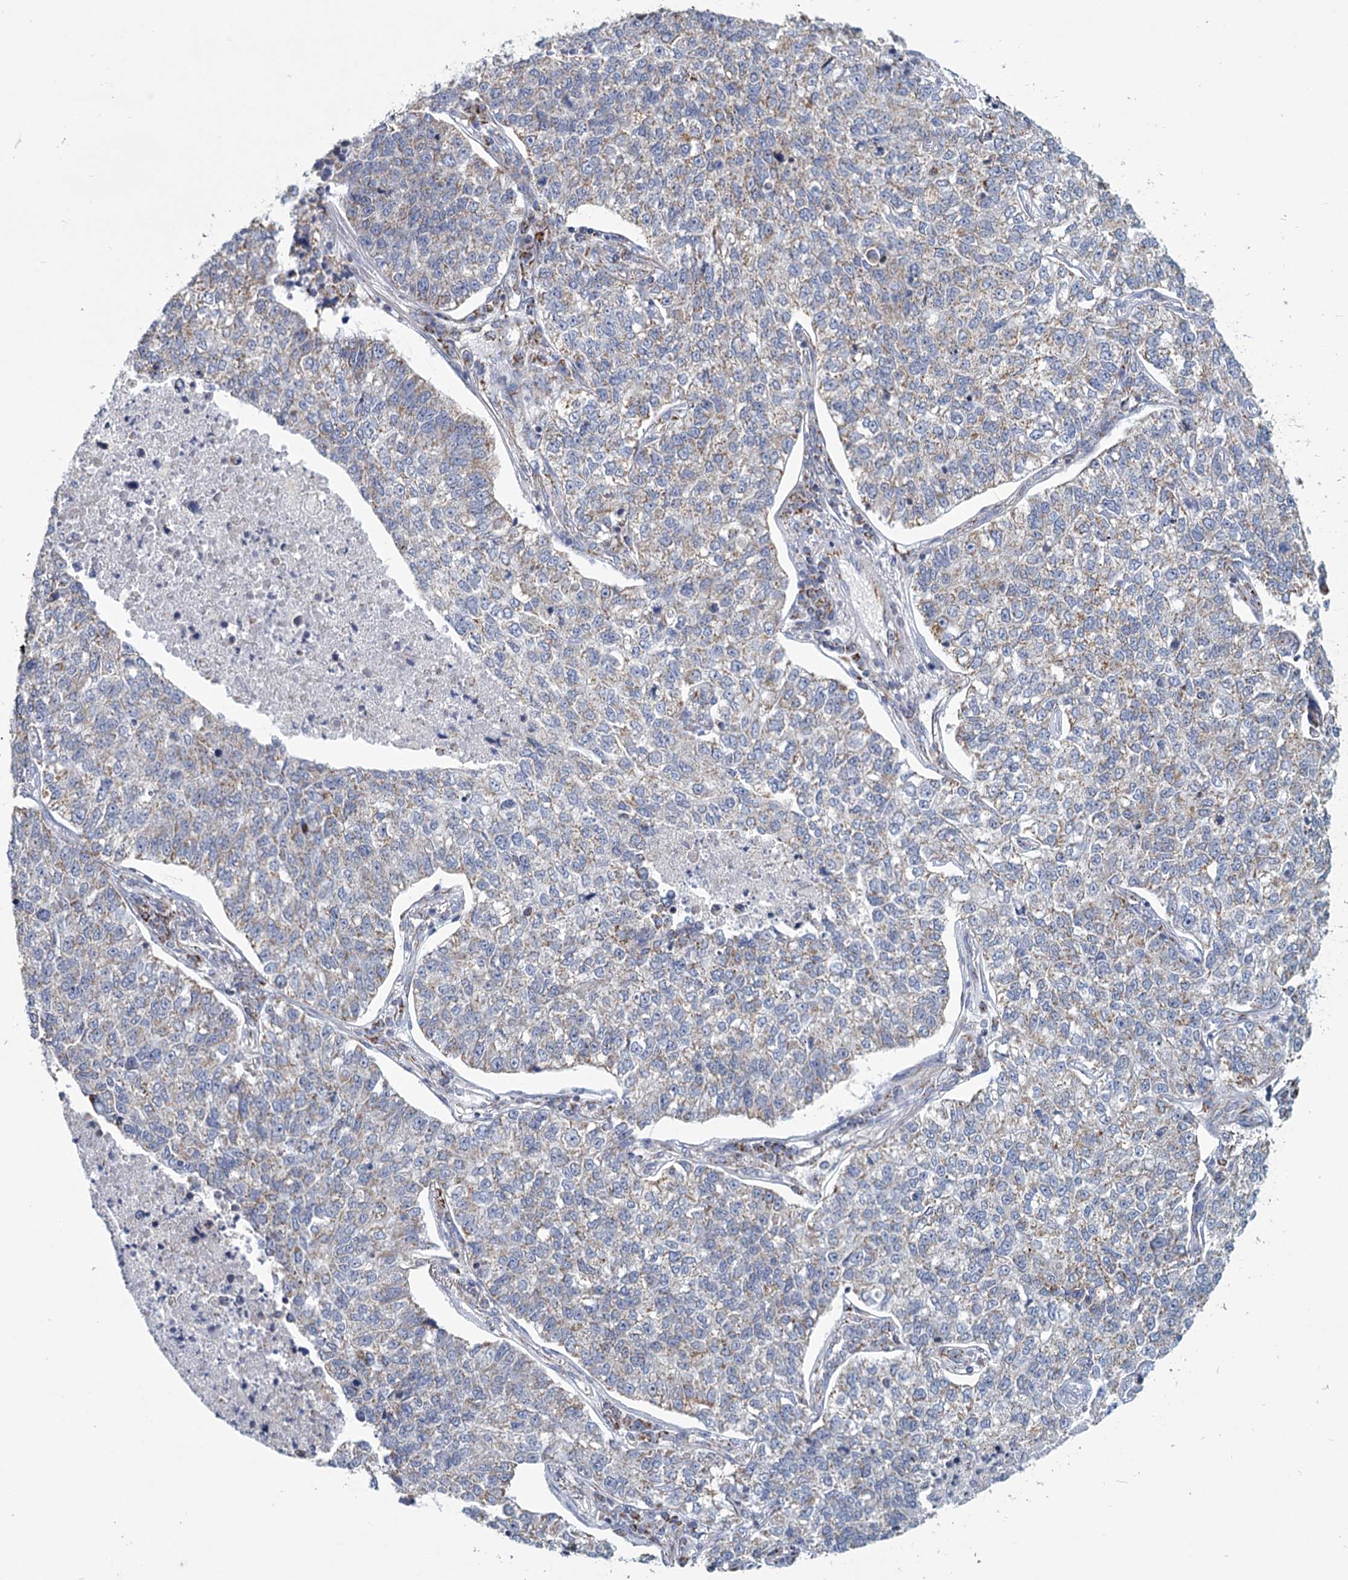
{"staining": {"intensity": "weak", "quantity": "<25%", "location": "cytoplasmic/membranous"}, "tissue": "lung cancer", "cell_type": "Tumor cells", "image_type": "cancer", "snomed": [{"axis": "morphology", "description": "Adenocarcinoma, NOS"}, {"axis": "topography", "description": "Lung"}], "caption": "Lung cancer was stained to show a protein in brown. There is no significant positivity in tumor cells.", "gene": "NDUFC2", "patient": {"sex": "male", "age": 49}}